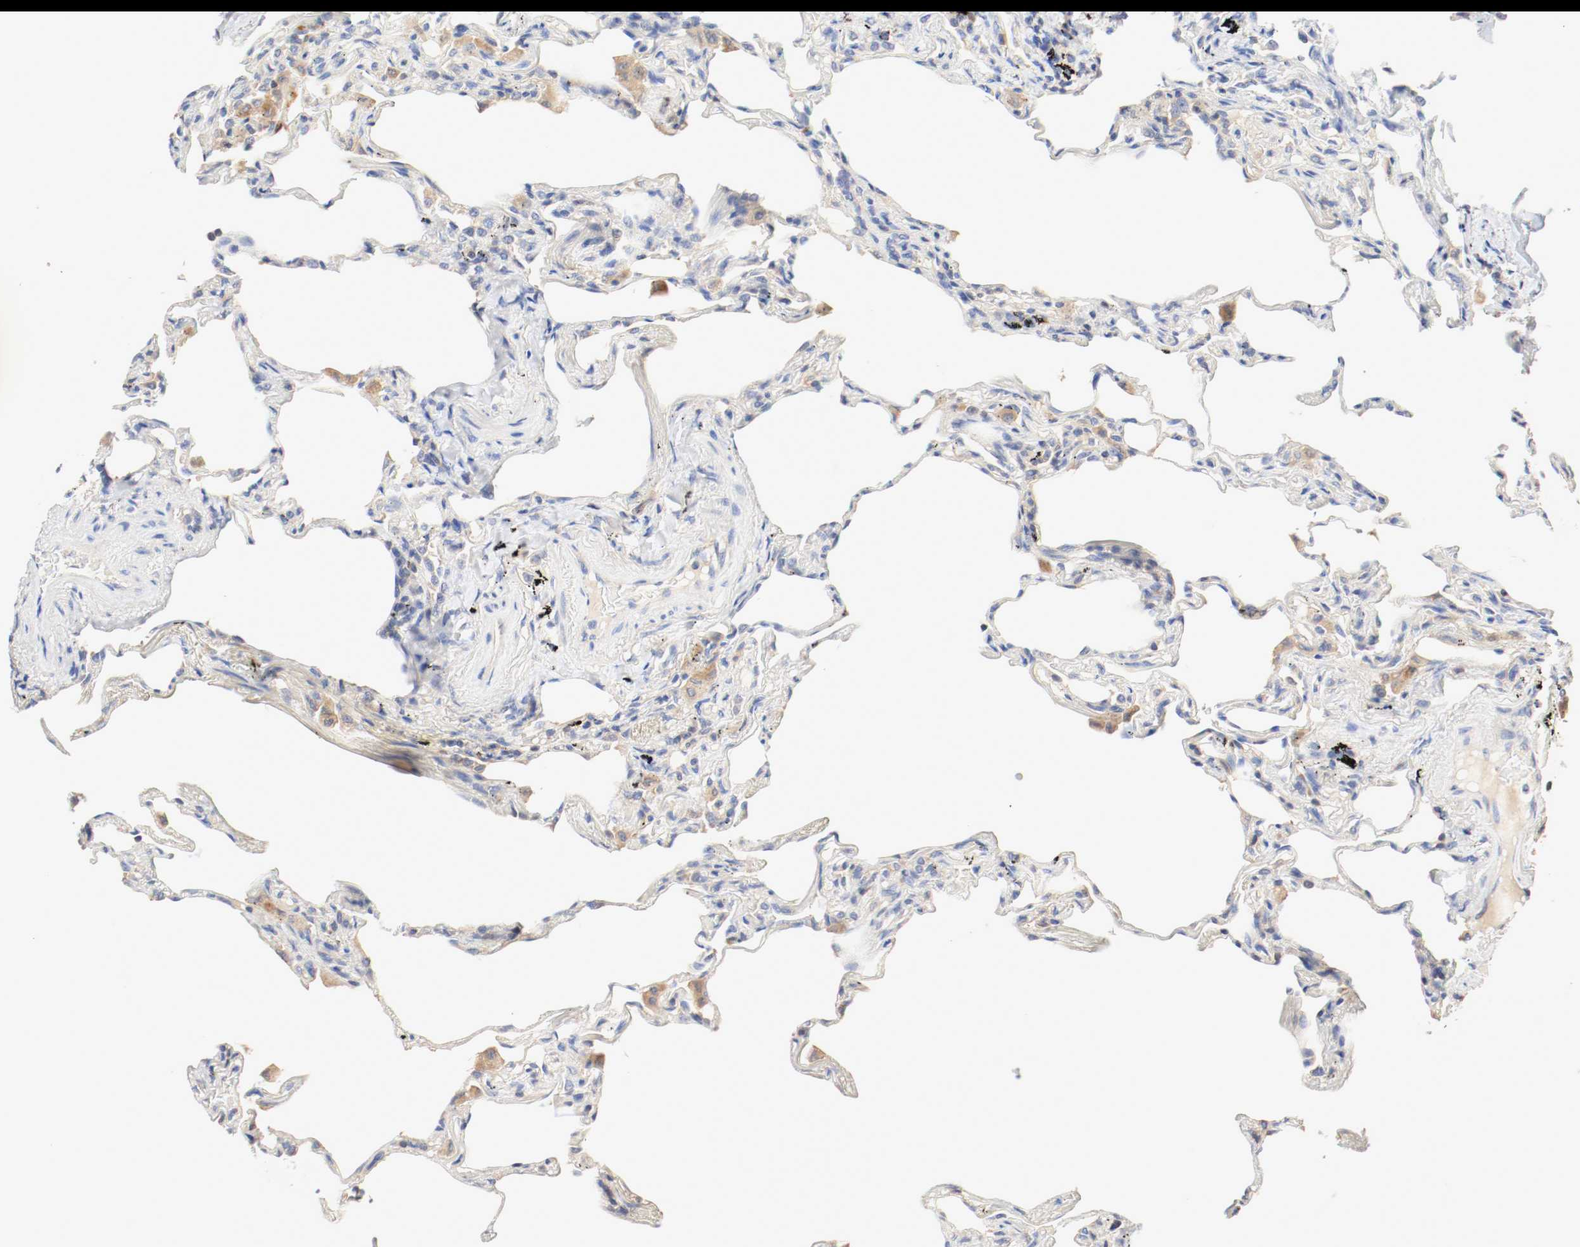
{"staining": {"intensity": "weak", "quantity": "25%-75%", "location": "cytoplasmic/membranous"}, "tissue": "lung", "cell_type": "Alveolar cells", "image_type": "normal", "snomed": [{"axis": "morphology", "description": "Normal tissue, NOS"}, {"axis": "morphology", "description": "Inflammation, NOS"}, {"axis": "topography", "description": "Lung"}], "caption": "This image shows normal lung stained with immunohistochemistry to label a protein in brown. The cytoplasmic/membranous of alveolar cells show weak positivity for the protein. Nuclei are counter-stained blue.", "gene": "GIT1", "patient": {"sex": "male", "age": 69}}